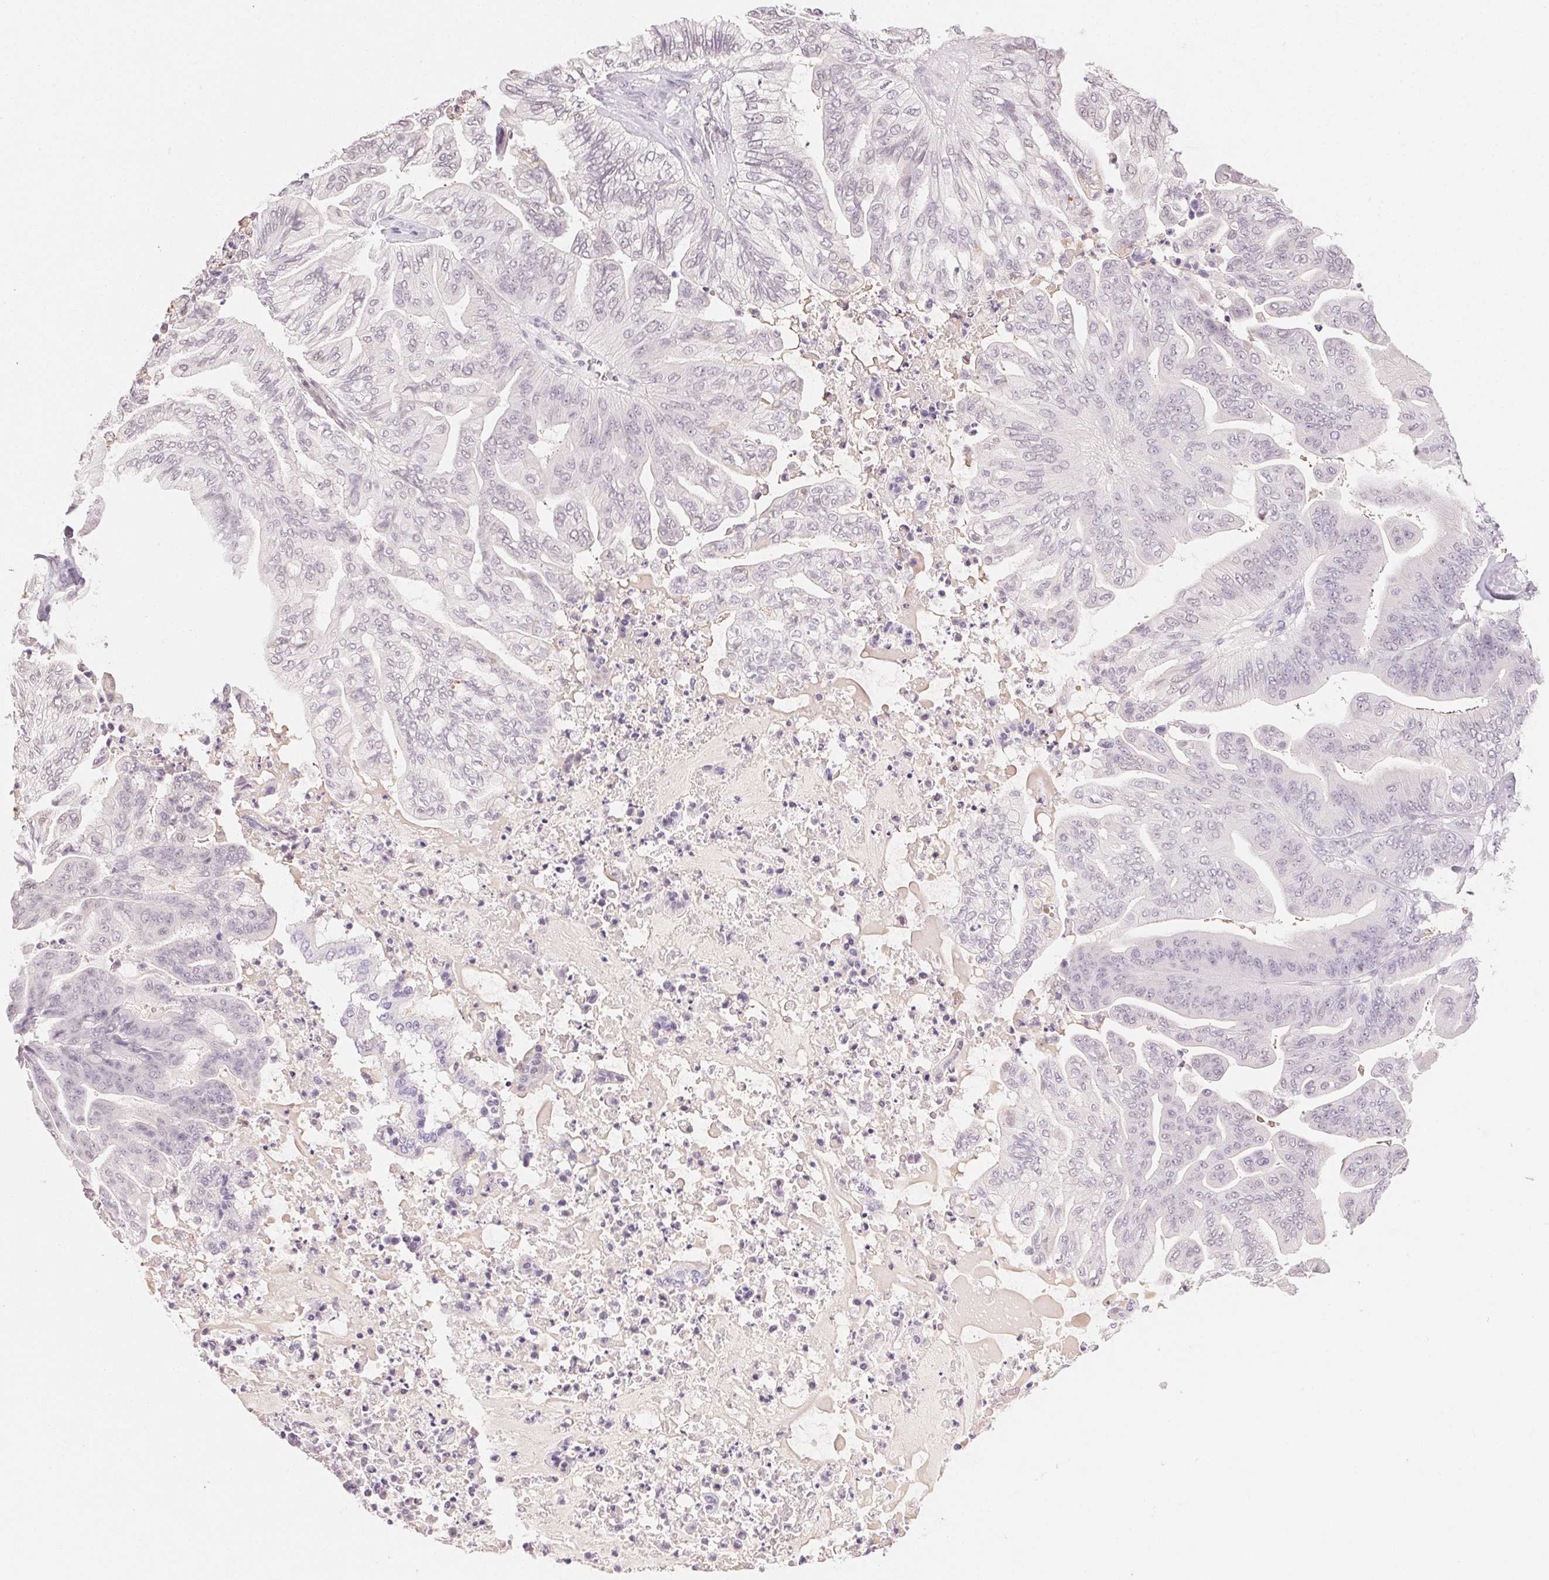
{"staining": {"intensity": "negative", "quantity": "none", "location": "none"}, "tissue": "ovarian cancer", "cell_type": "Tumor cells", "image_type": "cancer", "snomed": [{"axis": "morphology", "description": "Cystadenocarcinoma, mucinous, NOS"}, {"axis": "topography", "description": "Ovary"}], "caption": "The IHC micrograph has no significant positivity in tumor cells of mucinous cystadenocarcinoma (ovarian) tissue.", "gene": "FNDC4", "patient": {"sex": "female", "age": 67}}